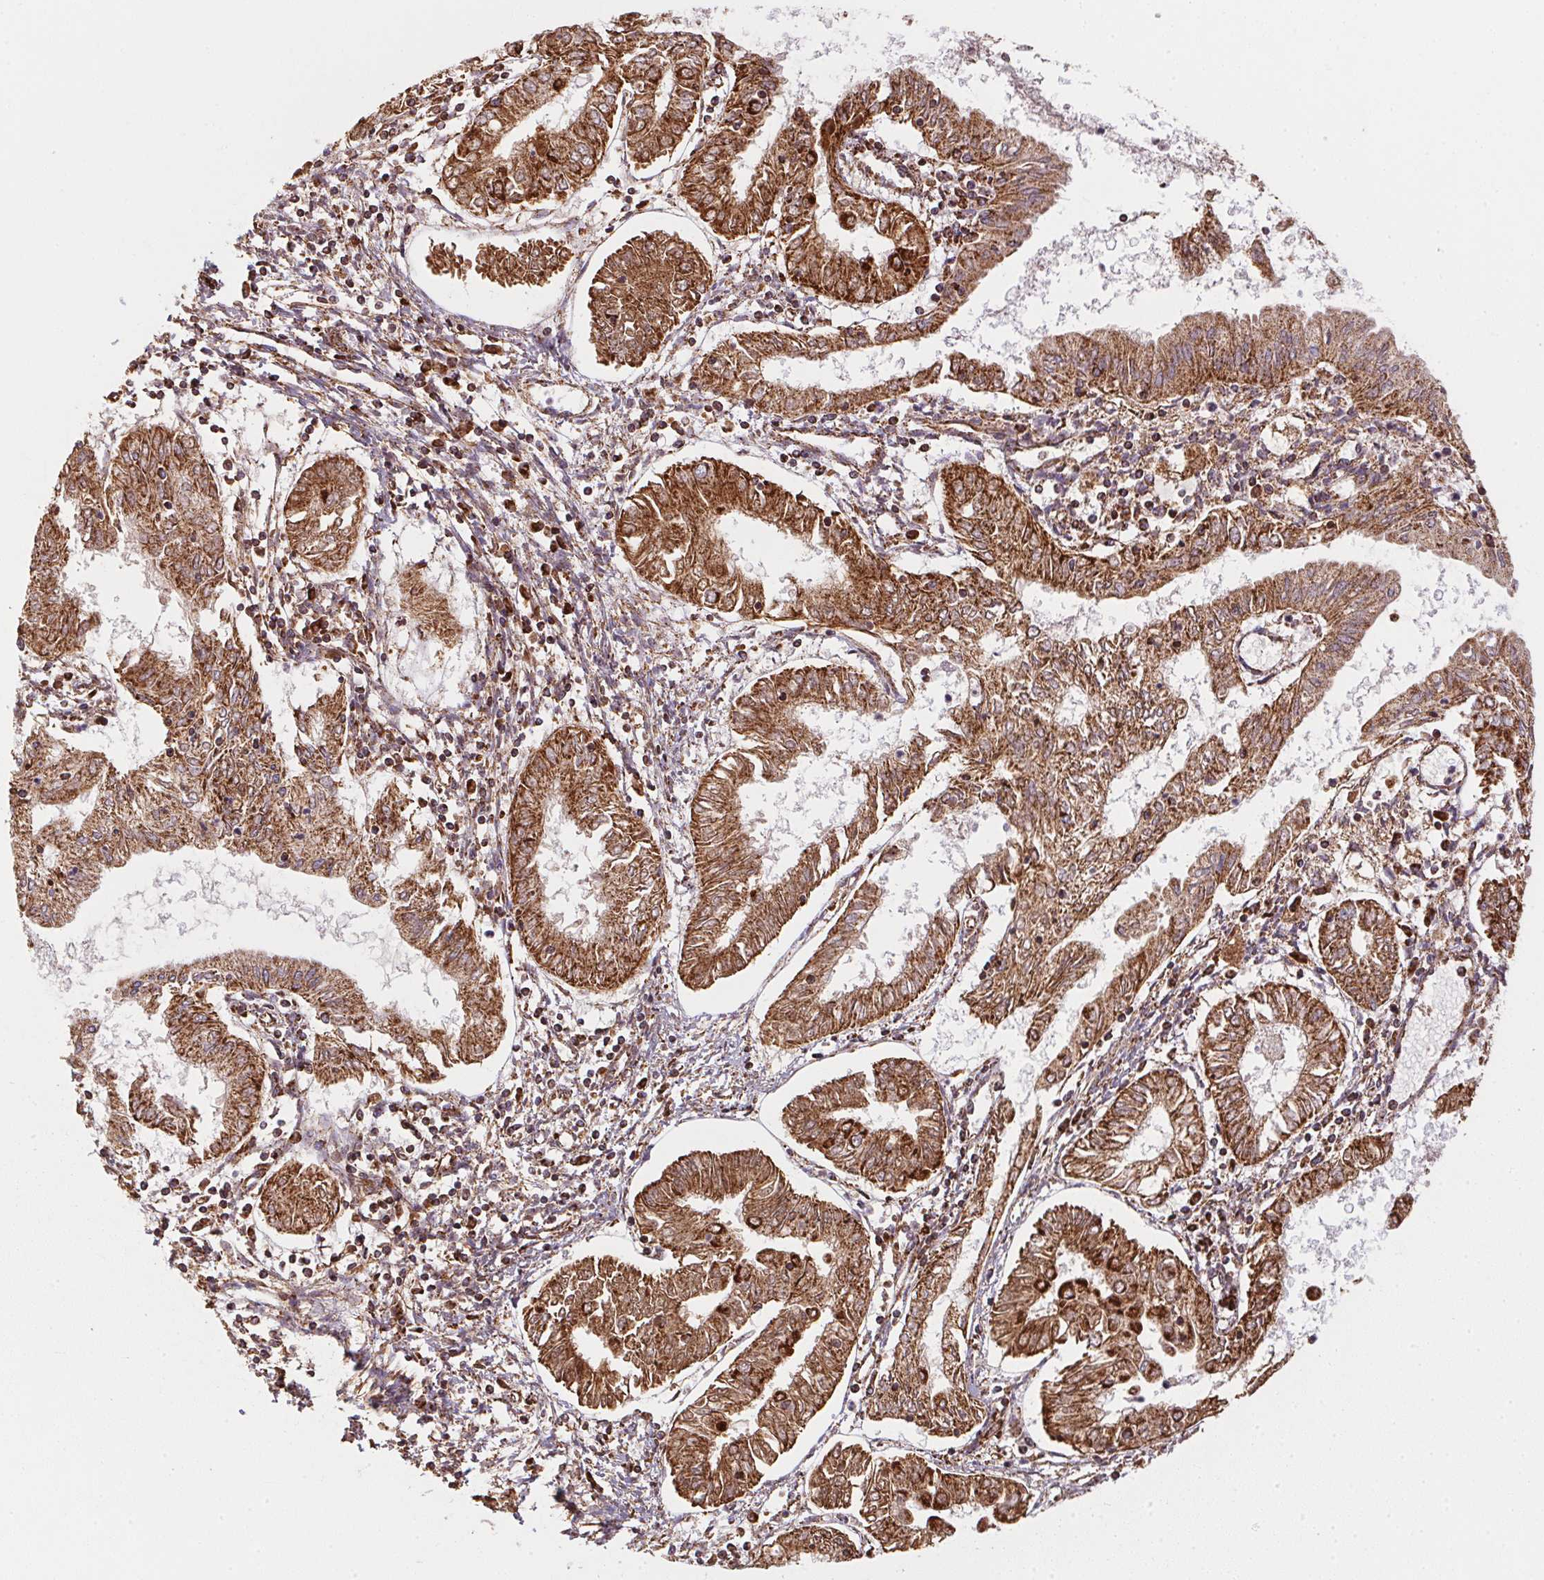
{"staining": {"intensity": "strong", "quantity": ">75%", "location": "cytoplasmic/membranous"}, "tissue": "endometrial cancer", "cell_type": "Tumor cells", "image_type": "cancer", "snomed": [{"axis": "morphology", "description": "Adenocarcinoma, NOS"}, {"axis": "topography", "description": "Endometrium"}], "caption": "Adenocarcinoma (endometrial) was stained to show a protein in brown. There is high levels of strong cytoplasmic/membranous staining in about >75% of tumor cells.", "gene": "NDUFS2", "patient": {"sex": "female", "age": 68}}